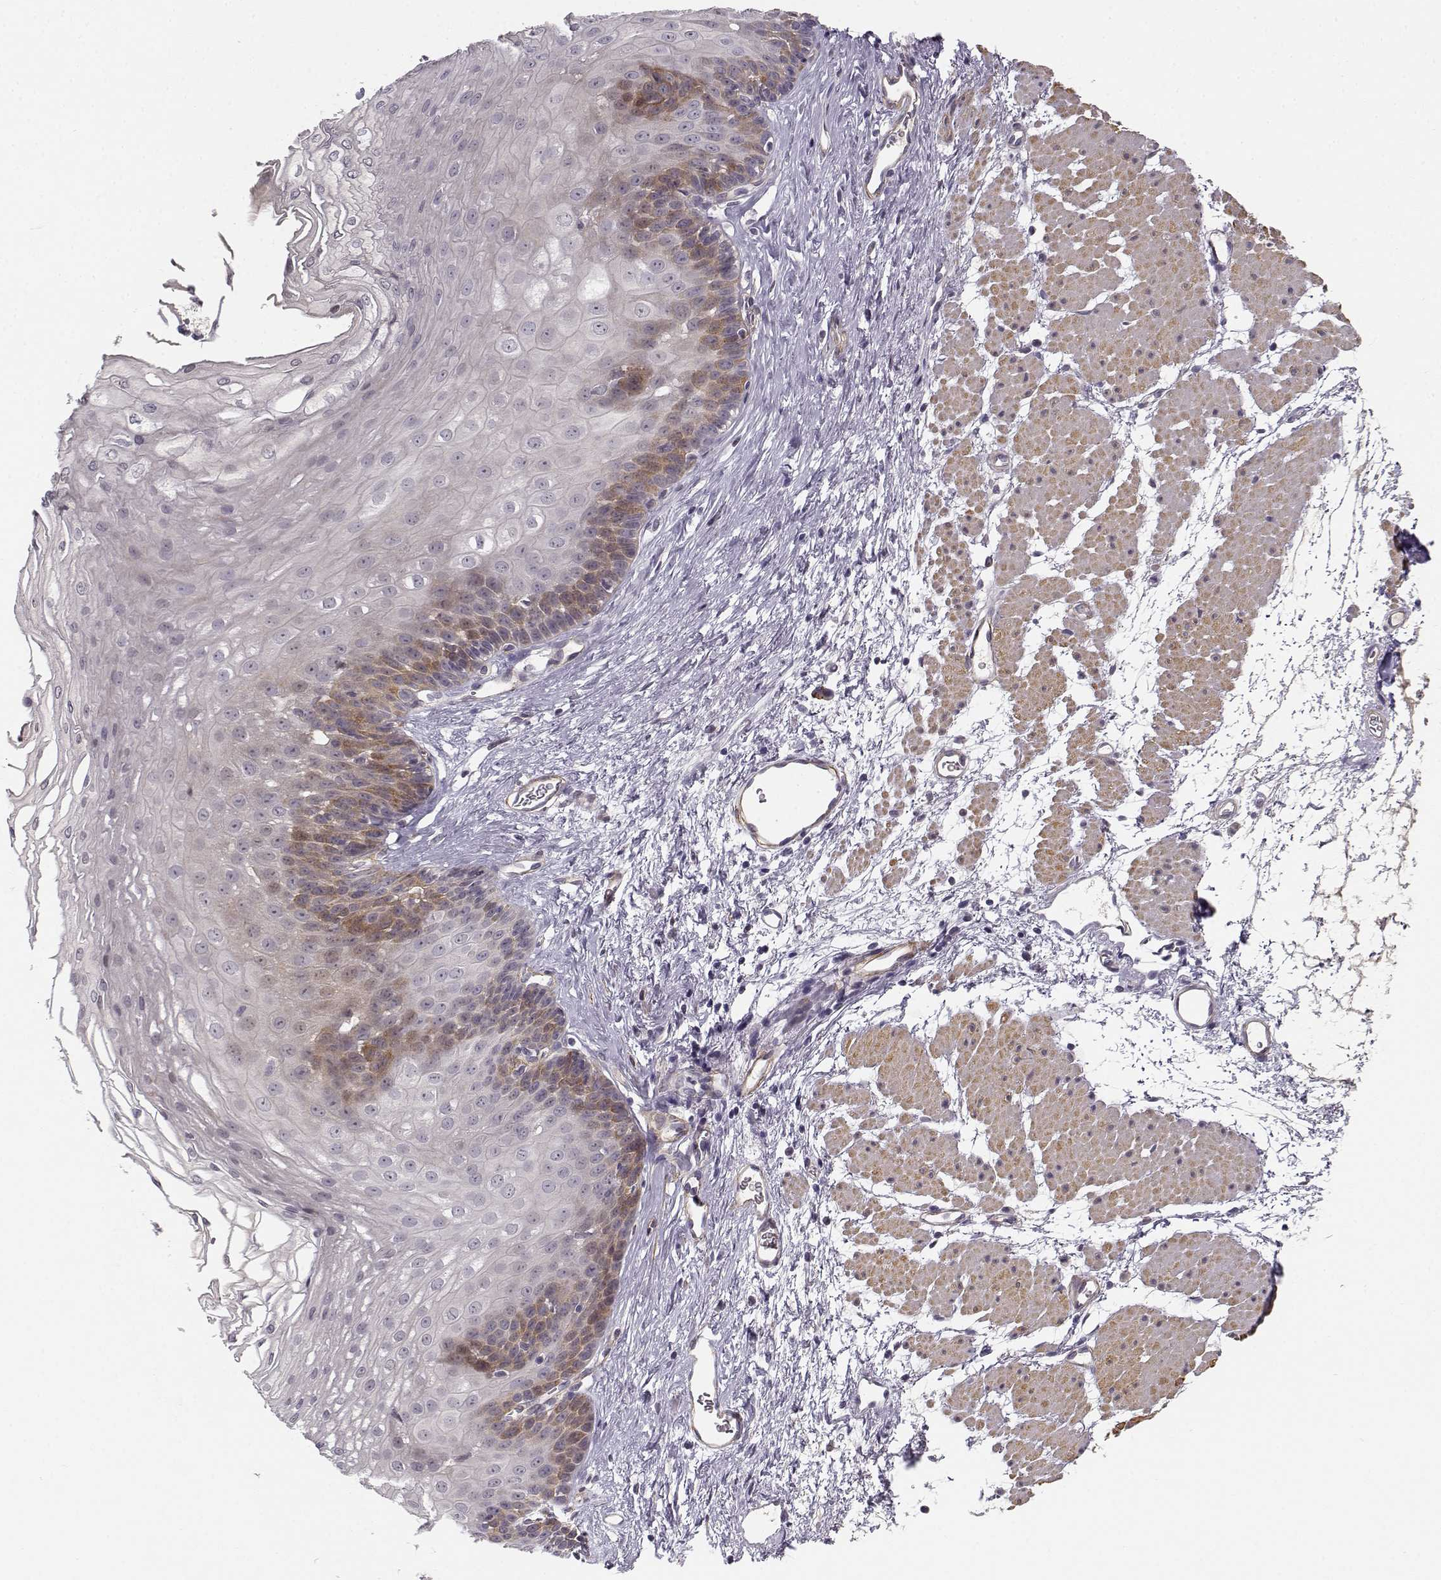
{"staining": {"intensity": "moderate", "quantity": "<25%", "location": "cytoplasmic/membranous"}, "tissue": "esophagus", "cell_type": "Squamous epithelial cells", "image_type": "normal", "snomed": [{"axis": "morphology", "description": "Normal tissue, NOS"}, {"axis": "topography", "description": "Esophagus"}], "caption": "Benign esophagus was stained to show a protein in brown. There is low levels of moderate cytoplasmic/membranous staining in approximately <25% of squamous epithelial cells. The staining was performed using DAB (3,3'-diaminobenzidine), with brown indicating positive protein expression. Nuclei are stained blue with hematoxylin.", "gene": "RGS9BP", "patient": {"sex": "female", "age": 62}}